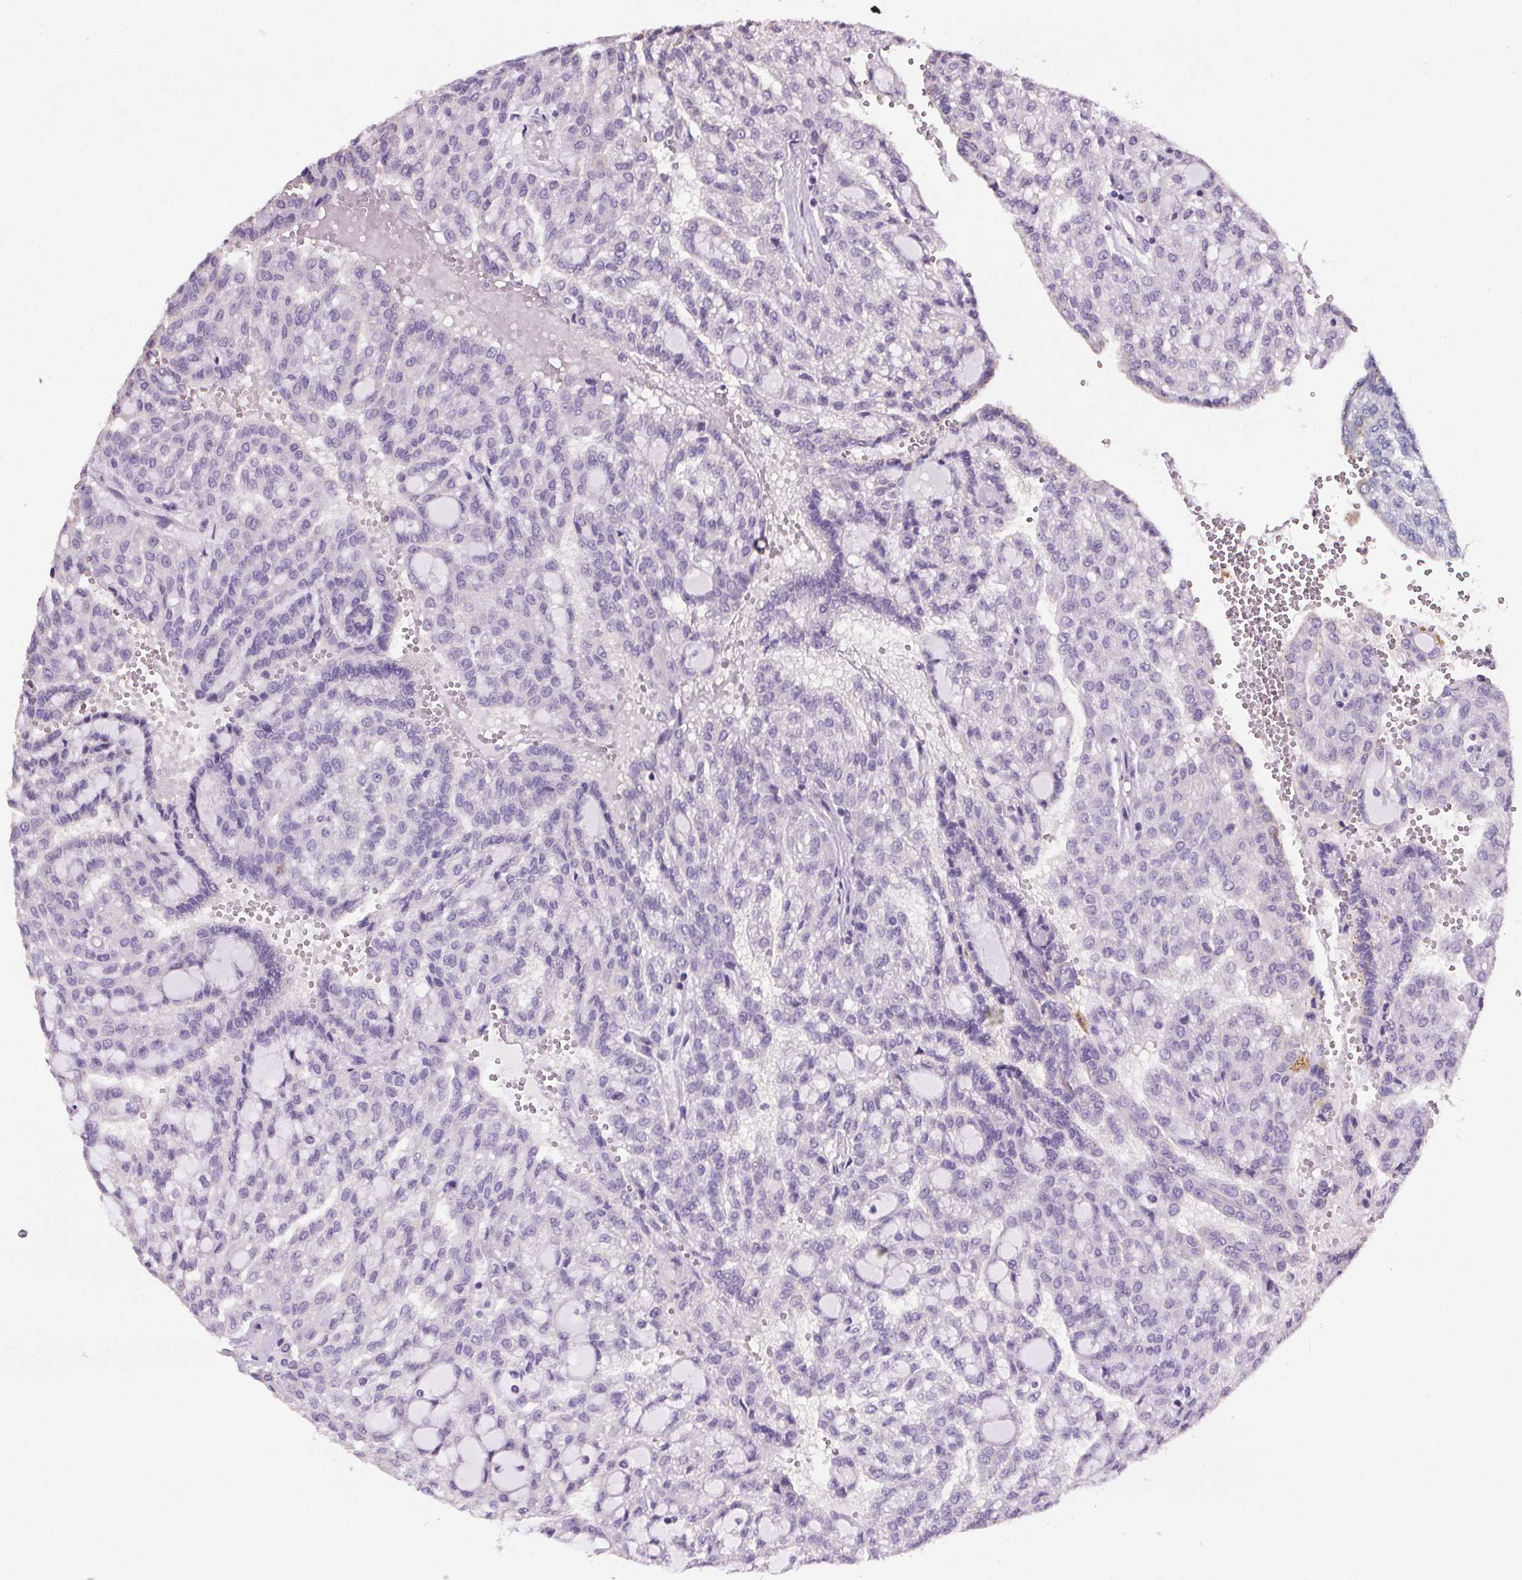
{"staining": {"intensity": "negative", "quantity": "none", "location": "none"}, "tissue": "renal cancer", "cell_type": "Tumor cells", "image_type": "cancer", "snomed": [{"axis": "morphology", "description": "Adenocarcinoma, NOS"}, {"axis": "topography", "description": "Kidney"}], "caption": "DAB (3,3'-diaminobenzidine) immunohistochemical staining of human renal cancer (adenocarcinoma) shows no significant positivity in tumor cells. The staining was performed using DAB to visualize the protein expression in brown, while the nuclei were stained in blue with hematoxylin (Magnification: 20x).", "gene": "GPIHBP1", "patient": {"sex": "male", "age": 63}}